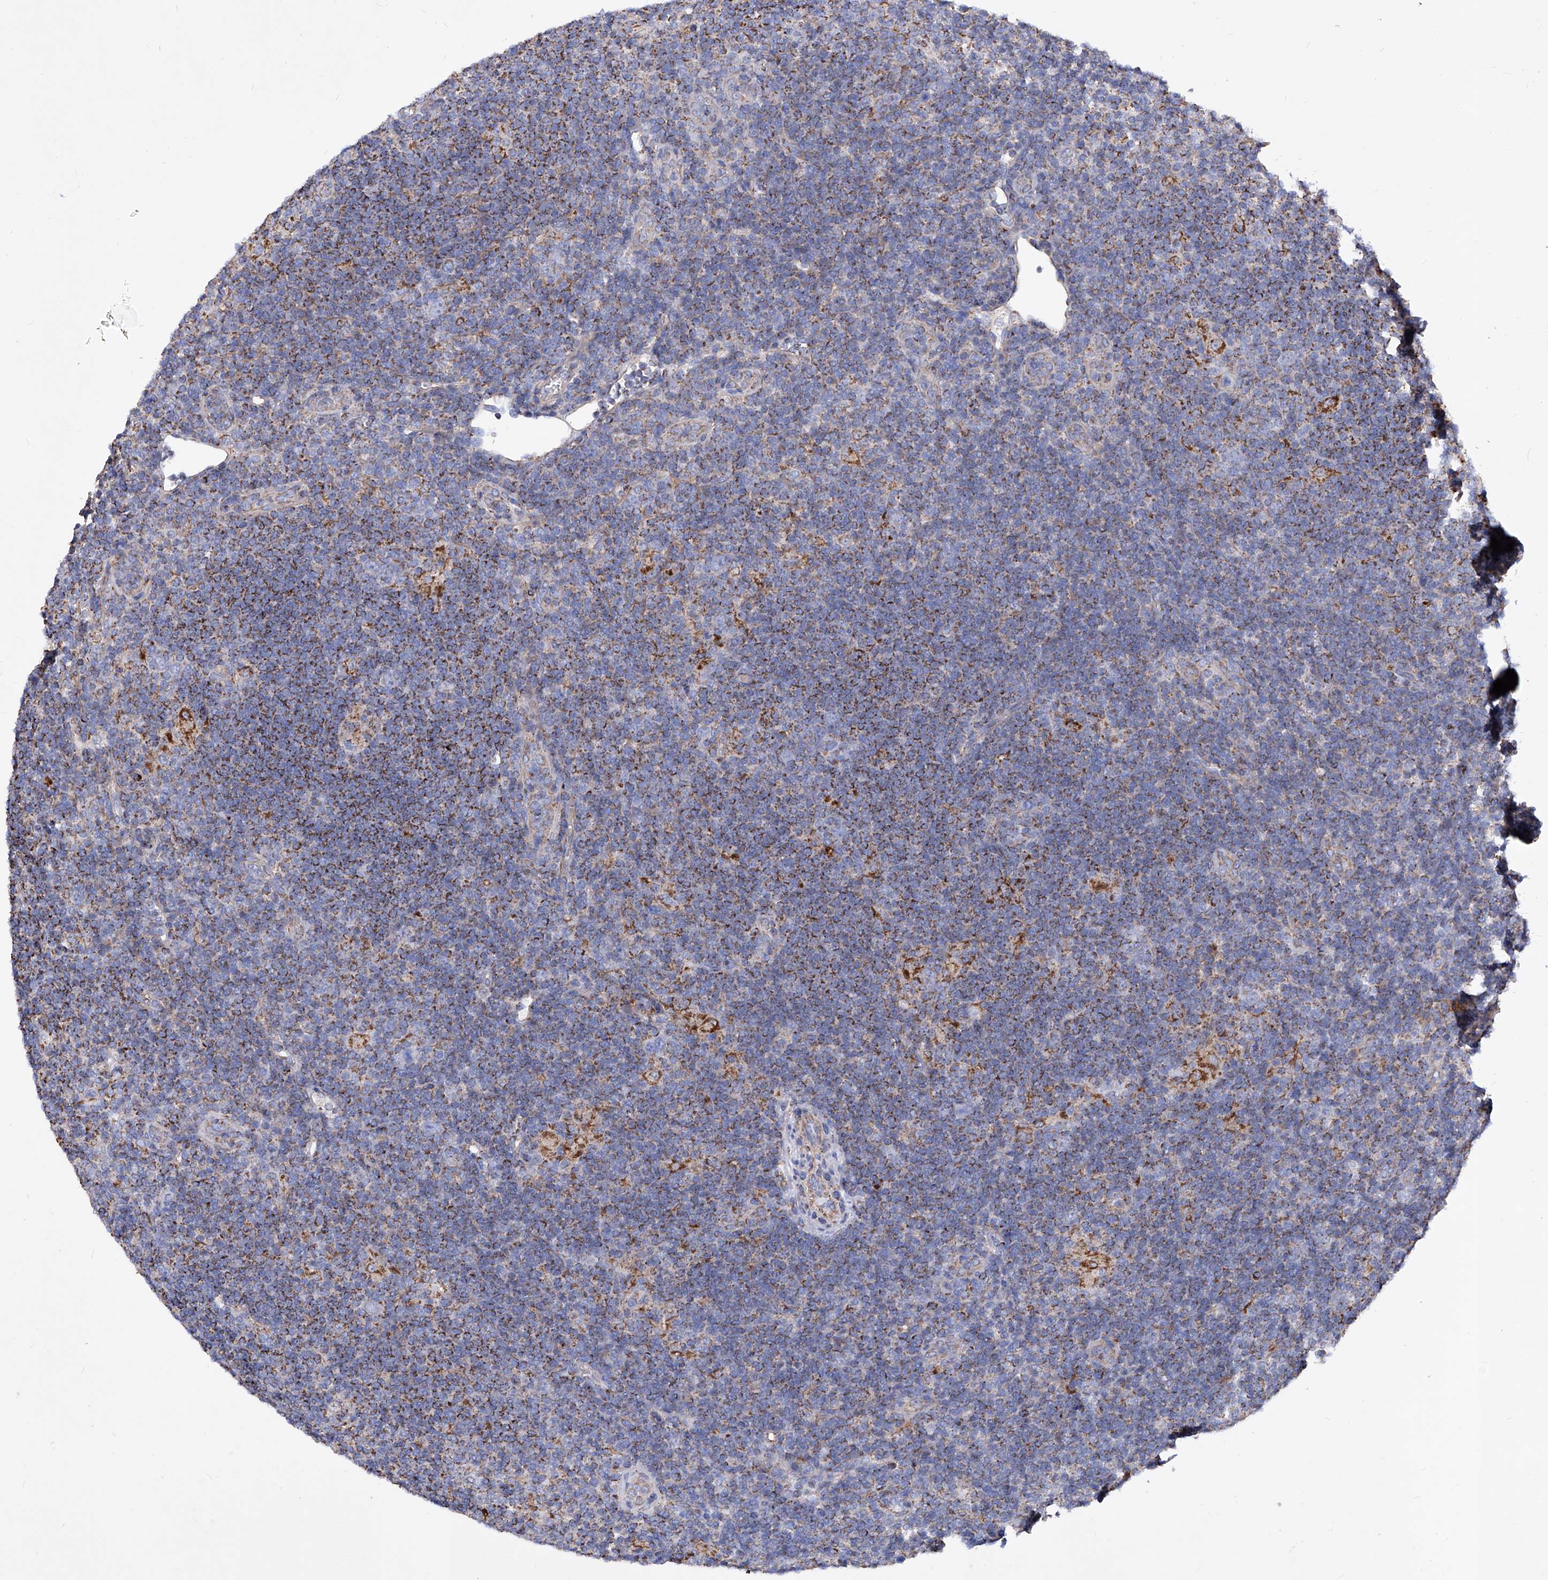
{"staining": {"intensity": "moderate", "quantity": "<25%", "location": "cytoplasmic/membranous"}, "tissue": "lymphoma", "cell_type": "Tumor cells", "image_type": "cancer", "snomed": [{"axis": "morphology", "description": "Hodgkin's disease, NOS"}, {"axis": "topography", "description": "Lymph node"}], "caption": "IHC histopathology image of human Hodgkin's disease stained for a protein (brown), which displays low levels of moderate cytoplasmic/membranous expression in about <25% of tumor cells.", "gene": "HRNR", "patient": {"sex": "female", "age": 57}}